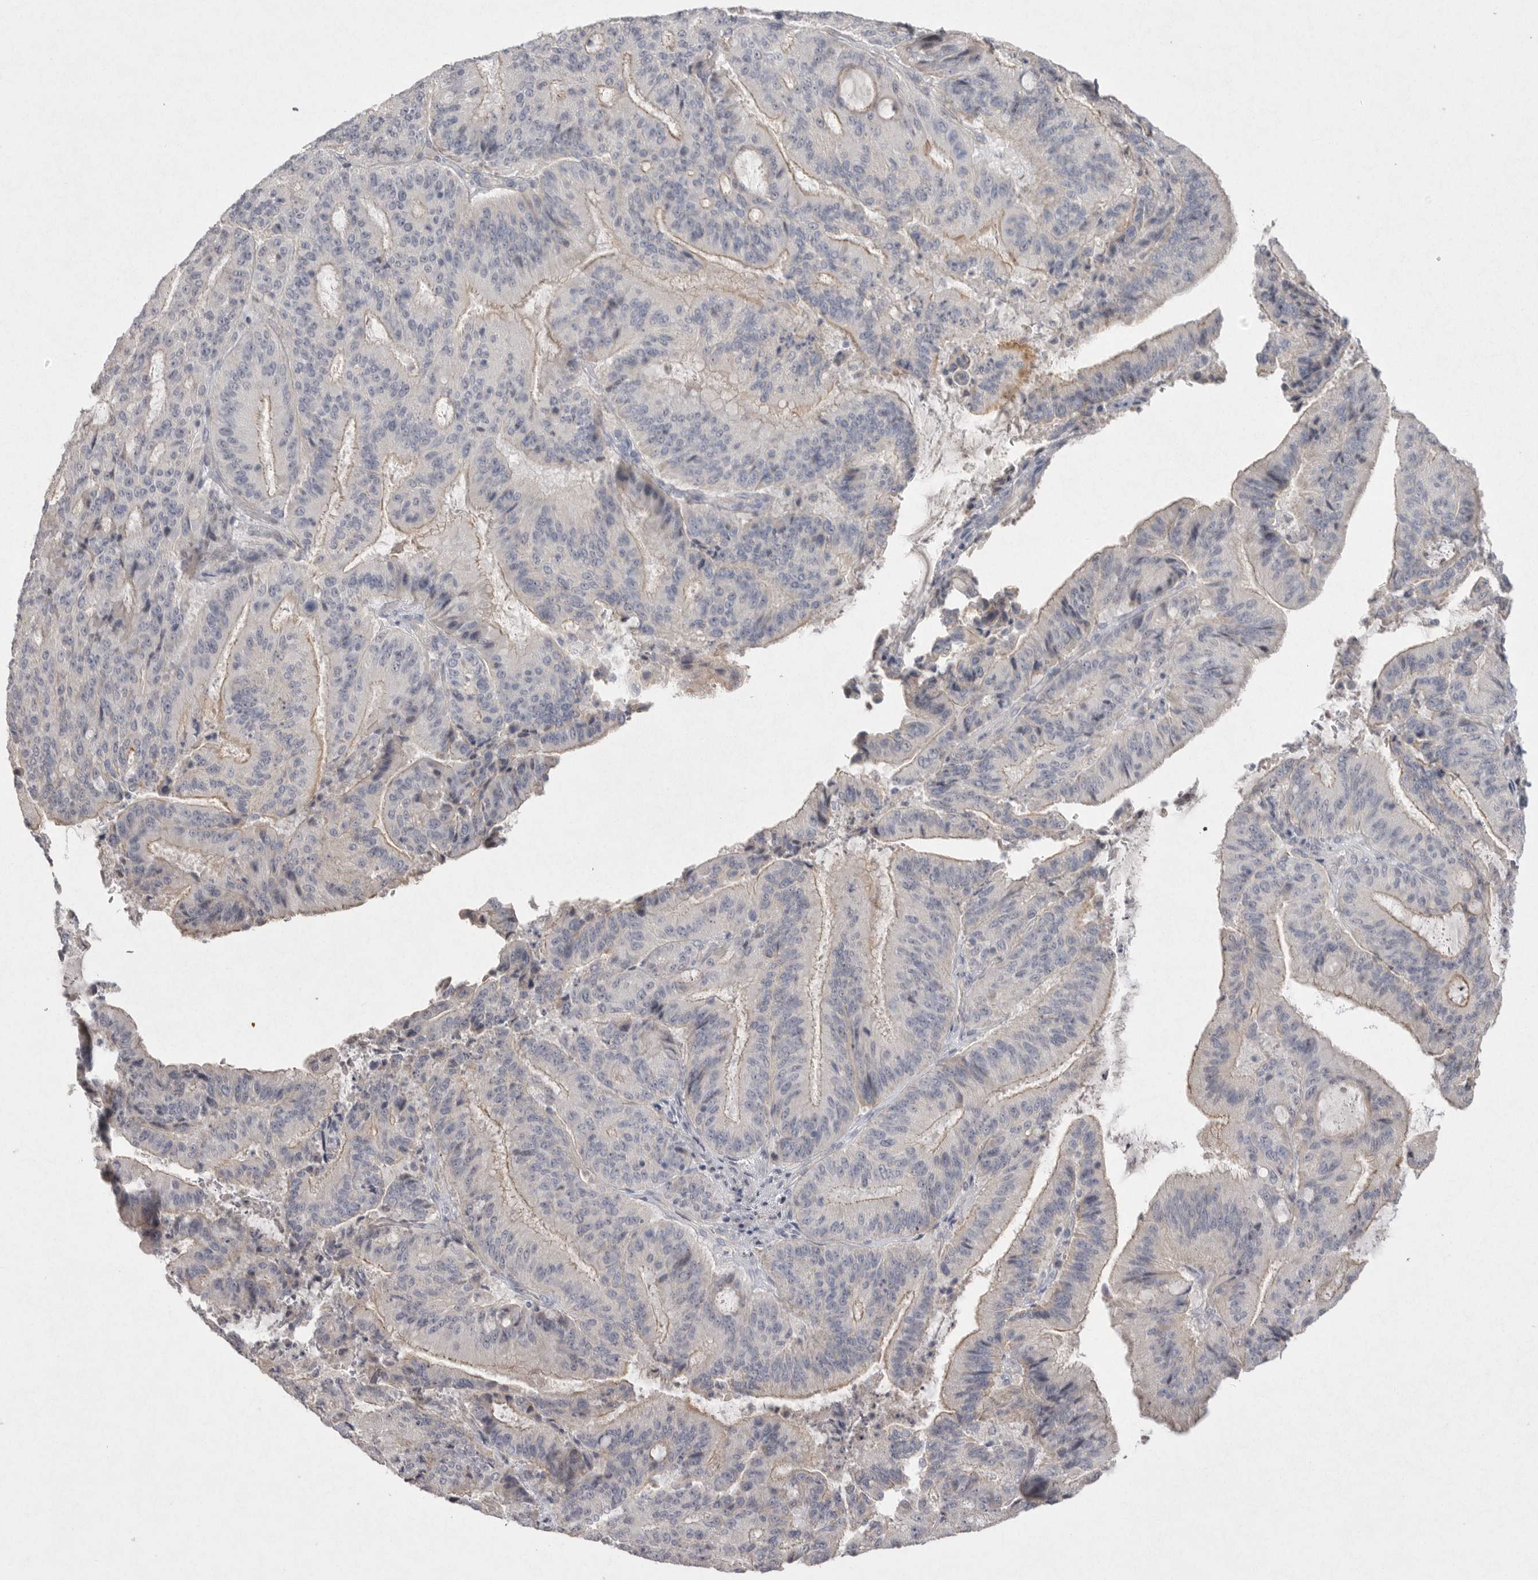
{"staining": {"intensity": "weak", "quantity": "<25%", "location": "cytoplasmic/membranous"}, "tissue": "liver cancer", "cell_type": "Tumor cells", "image_type": "cancer", "snomed": [{"axis": "morphology", "description": "Normal tissue, NOS"}, {"axis": "morphology", "description": "Cholangiocarcinoma"}, {"axis": "topography", "description": "Liver"}, {"axis": "topography", "description": "Peripheral nerve tissue"}], "caption": "This micrograph is of cholangiocarcinoma (liver) stained with IHC to label a protein in brown with the nuclei are counter-stained blue. There is no expression in tumor cells.", "gene": "VANGL2", "patient": {"sex": "female", "age": 73}}